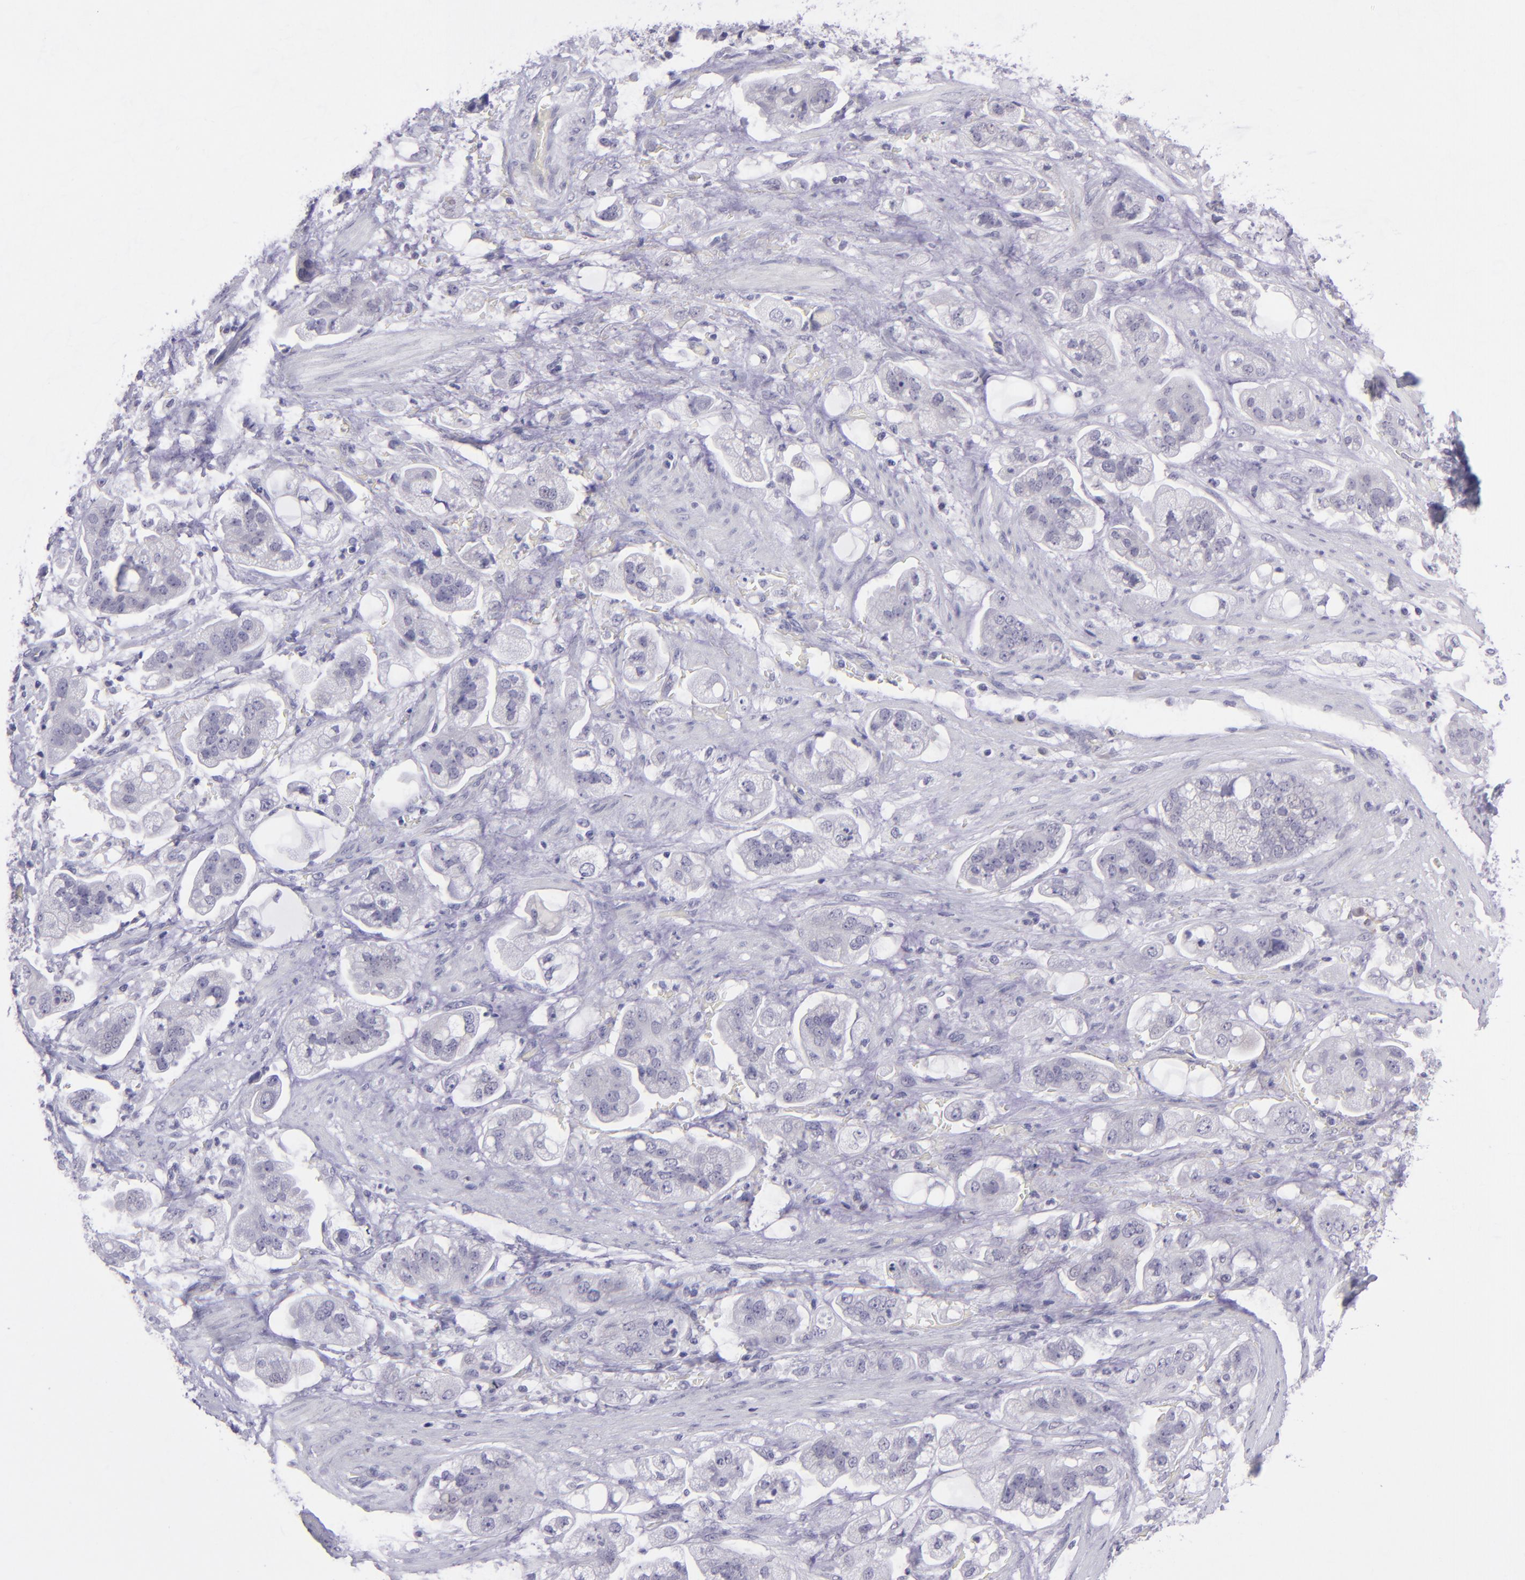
{"staining": {"intensity": "negative", "quantity": "none", "location": "none"}, "tissue": "stomach cancer", "cell_type": "Tumor cells", "image_type": "cancer", "snomed": [{"axis": "morphology", "description": "Adenocarcinoma, NOS"}, {"axis": "topography", "description": "Stomach"}], "caption": "IHC histopathology image of neoplastic tissue: stomach cancer stained with DAB reveals no significant protein expression in tumor cells.", "gene": "POU2F2", "patient": {"sex": "male", "age": 62}}